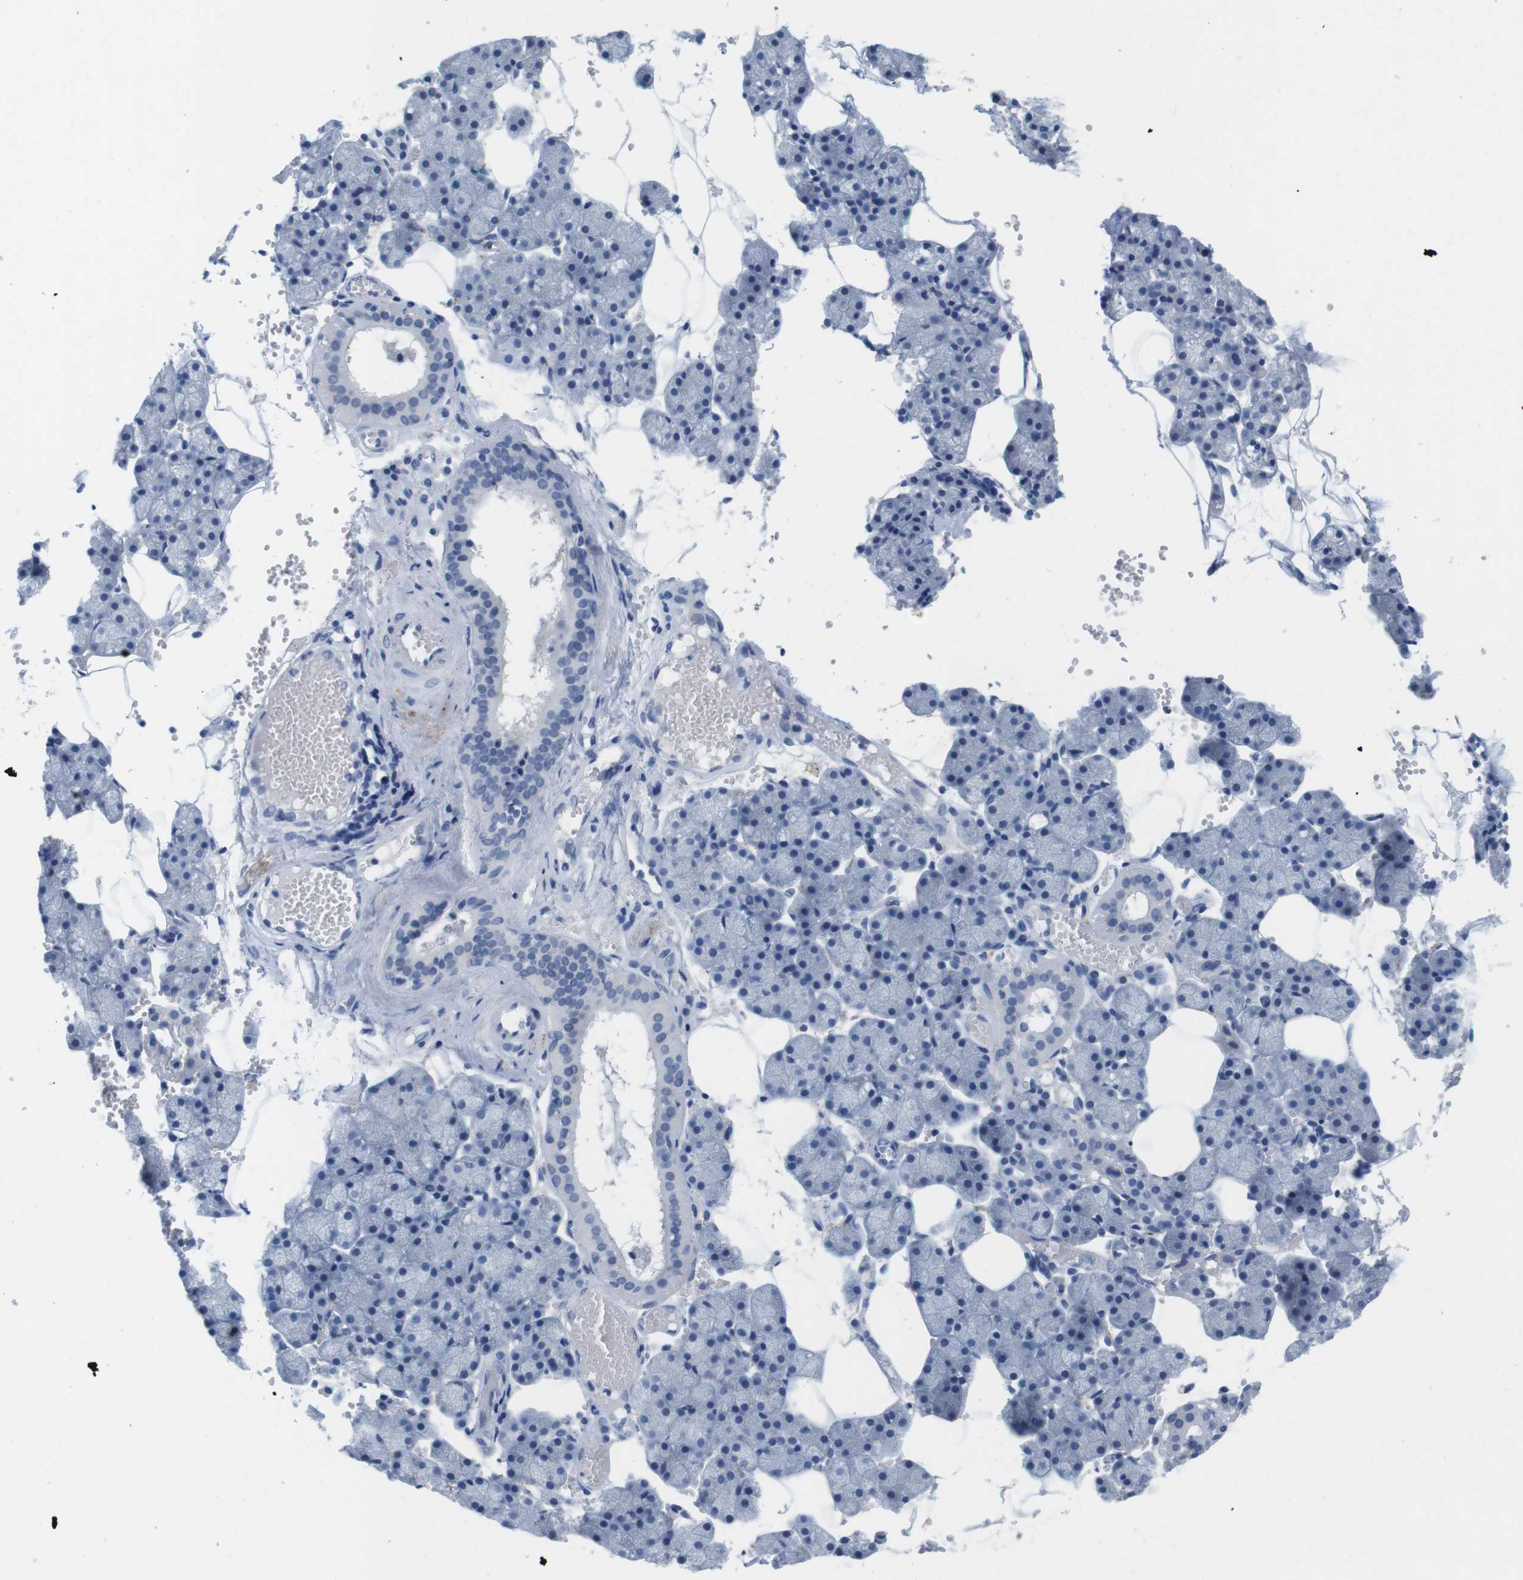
{"staining": {"intensity": "negative", "quantity": "none", "location": "none"}, "tissue": "salivary gland", "cell_type": "Glandular cells", "image_type": "normal", "snomed": [{"axis": "morphology", "description": "Normal tissue, NOS"}, {"axis": "topography", "description": "Salivary gland"}], "caption": "Immunohistochemistry histopathology image of unremarkable salivary gland: salivary gland stained with DAB shows no significant protein staining in glandular cells.", "gene": "MAP6", "patient": {"sex": "male", "age": 62}}